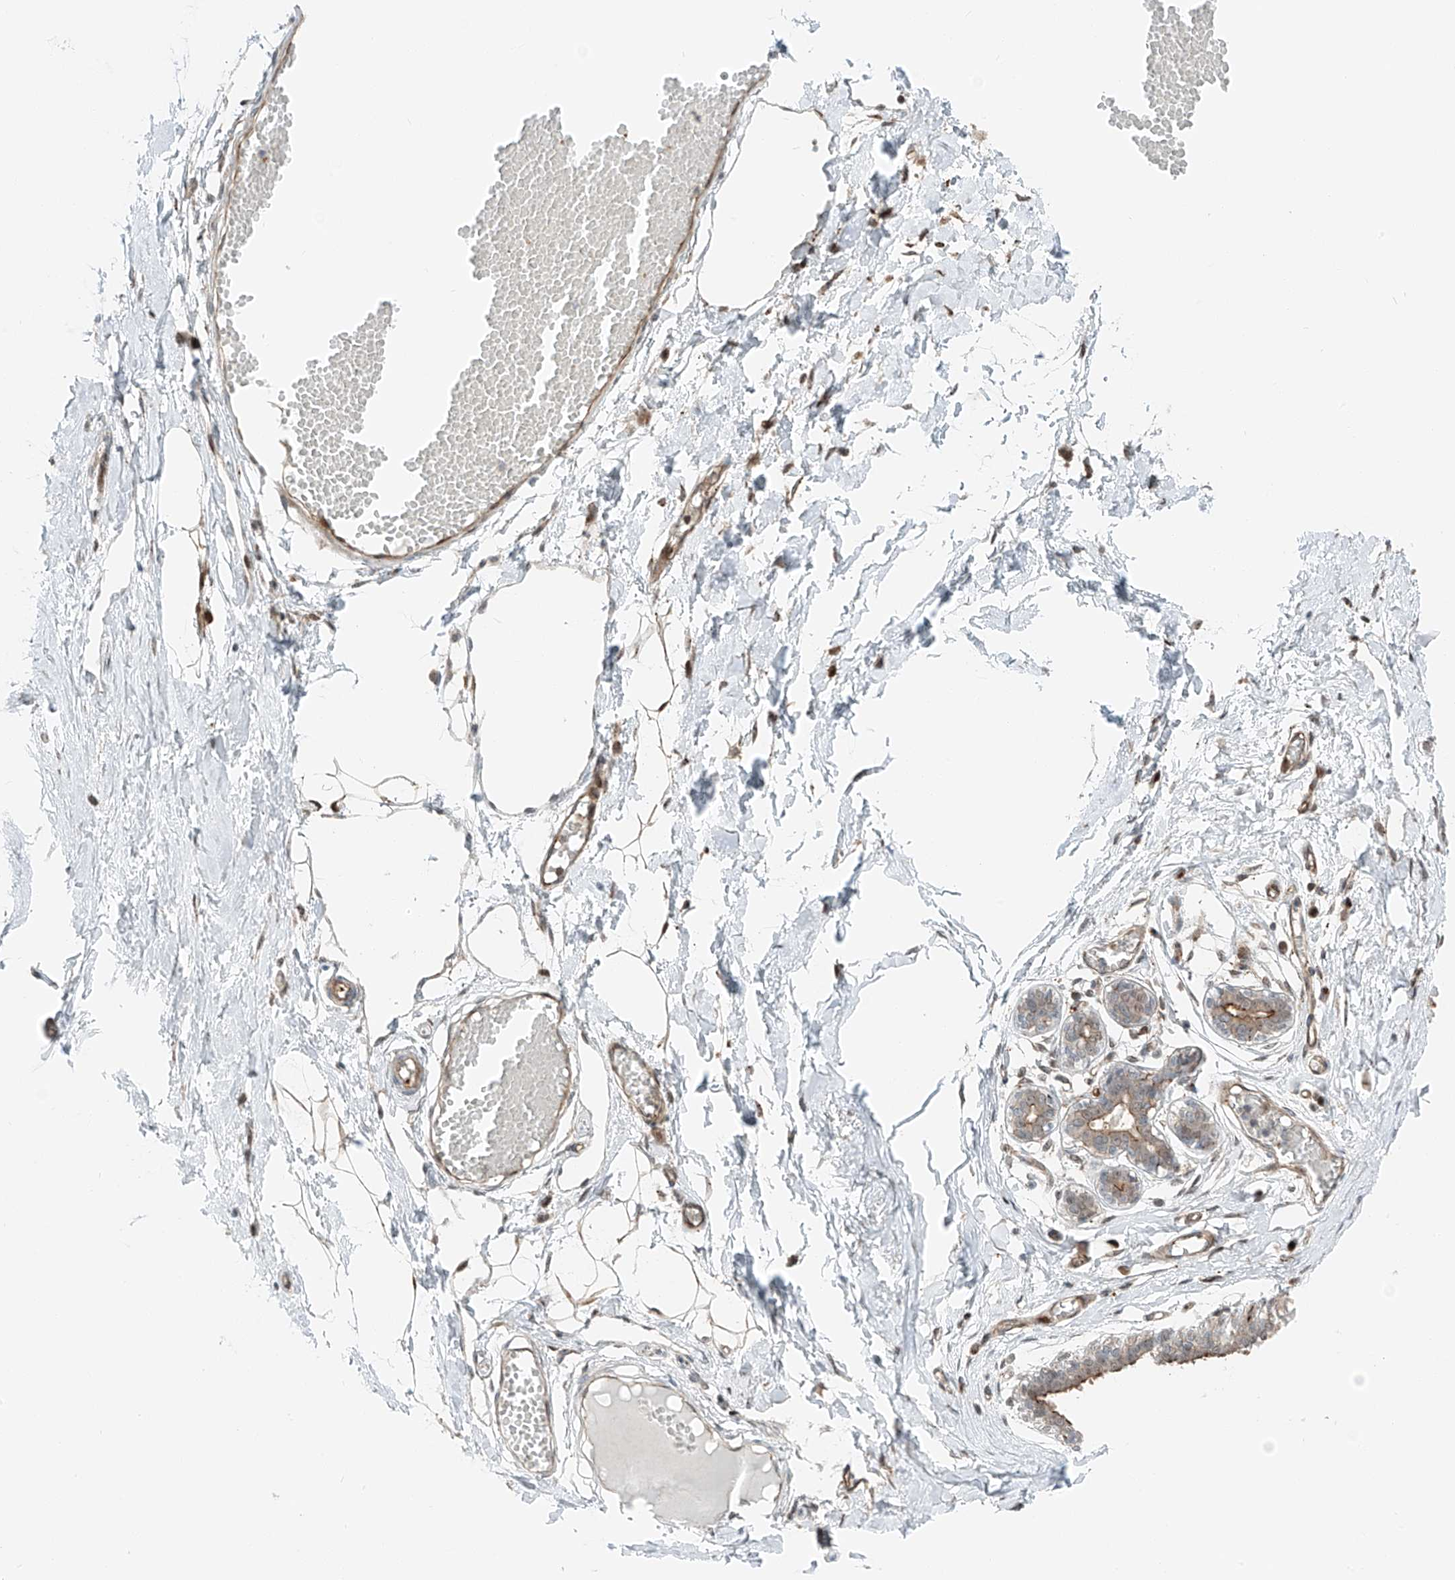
{"staining": {"intensity": "moderate", "quantity": ">75%", "location": "cytoplasmic/membranous"}, "tissue": "breast", "cell_type": "Adipocytes", "image_type": "normal", "snomed": [{"axis": "morphology", "description": "Normal tissue, NOS"}, {"axis": "topography", "description": "Breast"}], "caption": "Immunohistochemistry of normal human breast displays medium levels of moderate cytoplasmic/membranous staining in approximately >75% of adipocytes.", "gene": "USP48", "patient": {"sex": "female", "age": 27}}